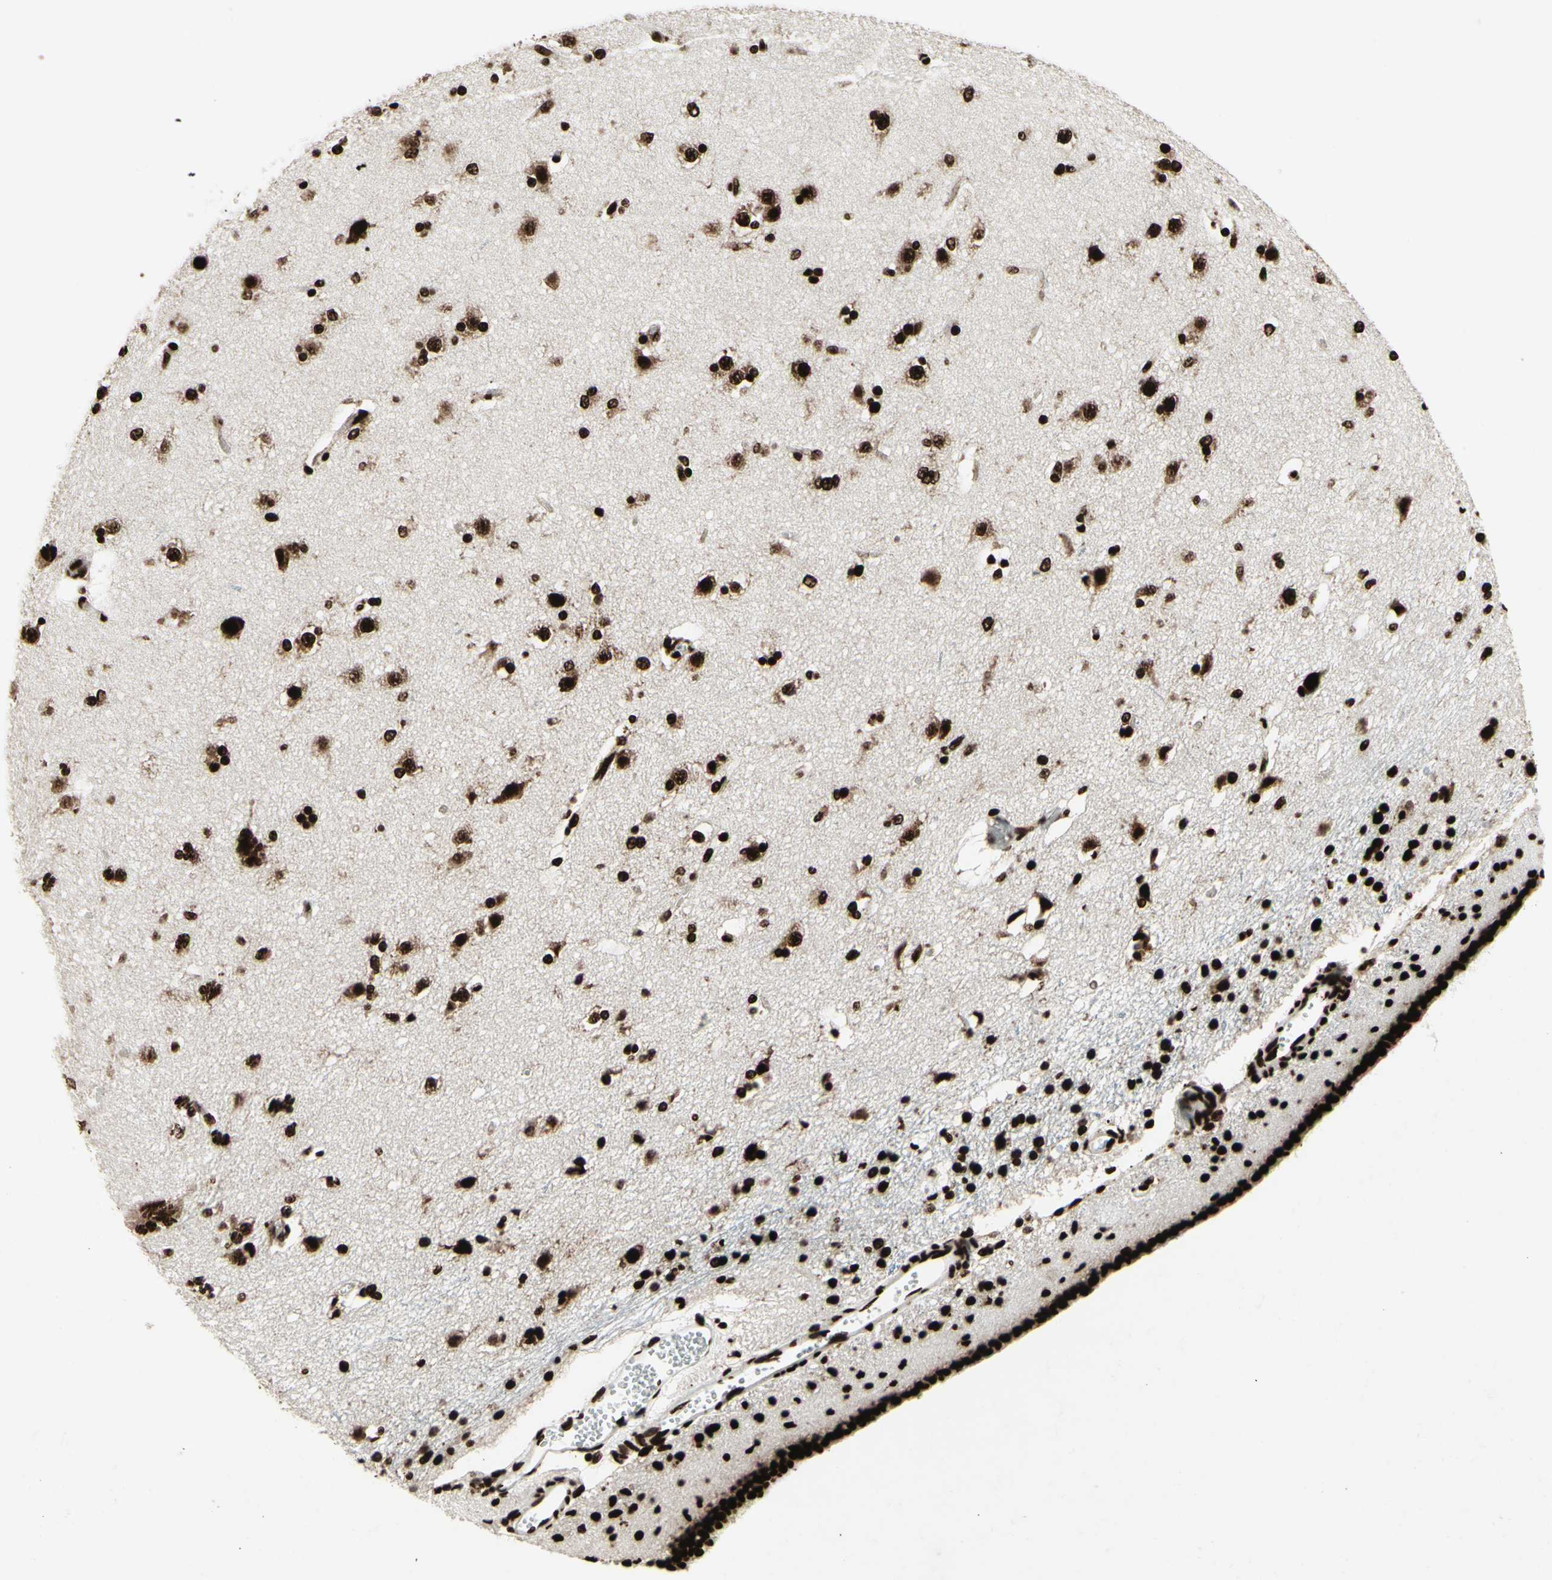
{"staining": {"intensity": "strong", "quantity": ">75%", "location": "nuclear"}, "tissue": "caudate", "cell_type": "Glial cells", "image_type": "normal", "snomed": [{"axis": "morphology", "description": "Normal tissue, NOS"}, {"axis": "topography", "description": "Lateral ventricle wall"}], "caption": "Unremarkable caudate exhibits strong nuclear expression in about >75% of glial cells, visualized by immunohistochemistry. The protein is stained brown, and the nuclei are stained in blue (DAB (3,3'-diaminobenzidine) IHC with brightfield microscopy, high magnification).", "gene": "U2AF2", "patient": {"sex": "female", "age": 19}}